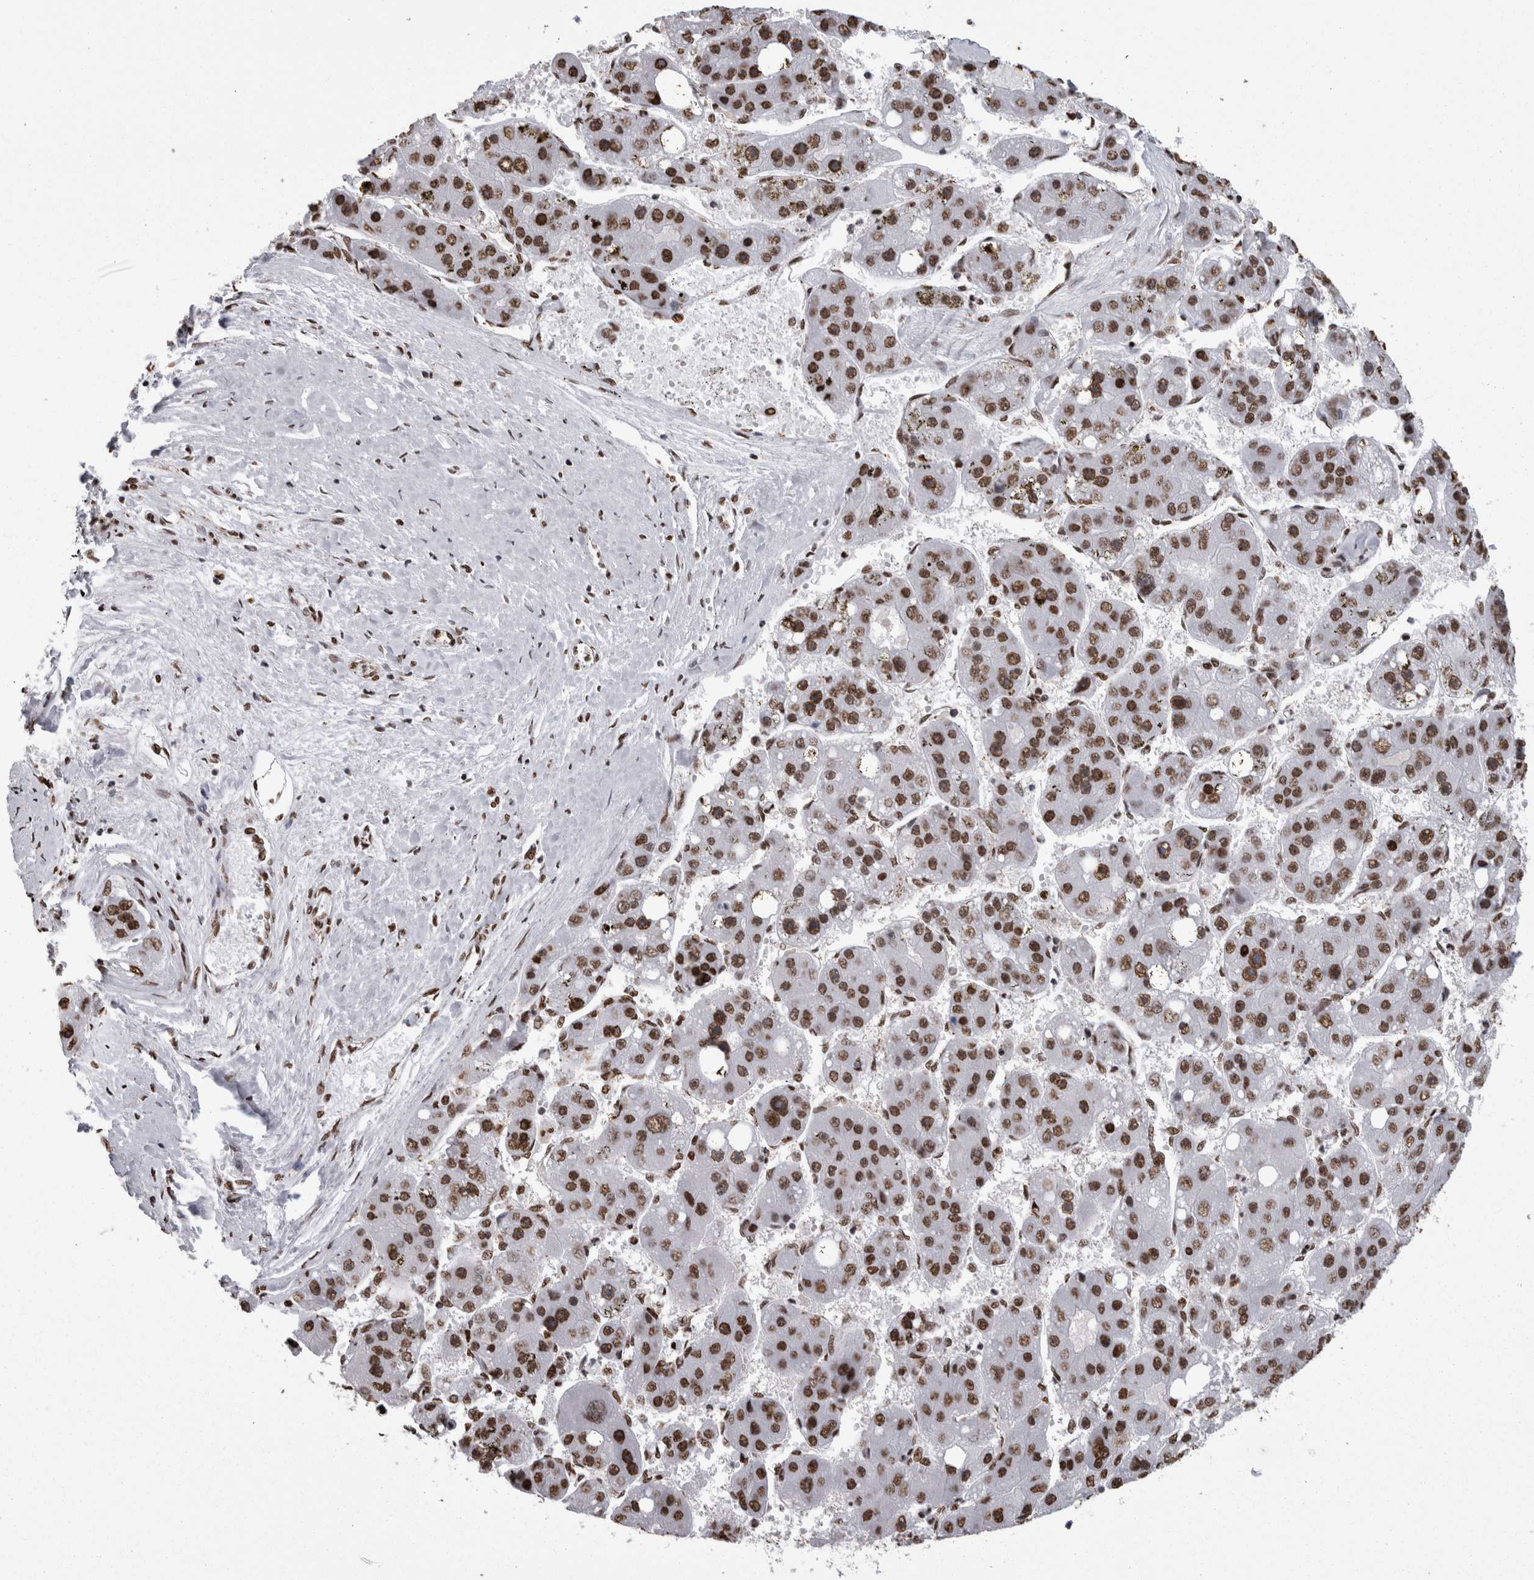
{"staining": {"intensity": "strong", "quantity": ">75%", "location": "nuclear"}, "tissue": "liver cancer", "cell_type": "Tumor cells", "image_type": "cancer", "snomed": [{"axis": "morphology", "description": "Carcinoma, Hepatocellular, NOS"}, {"axis": "topography", "description": "Liver"}], "caption": "This image displays hepatocellular carcinoma (liver) stained with immunohistochemistry to label a protein in brown. The nuclear of tumor cells show strong positivity for the protein. Nuclei are counter-stained blue.", "gene": "HNRNPM", "patient": {"sex": "female", "age": 61}}